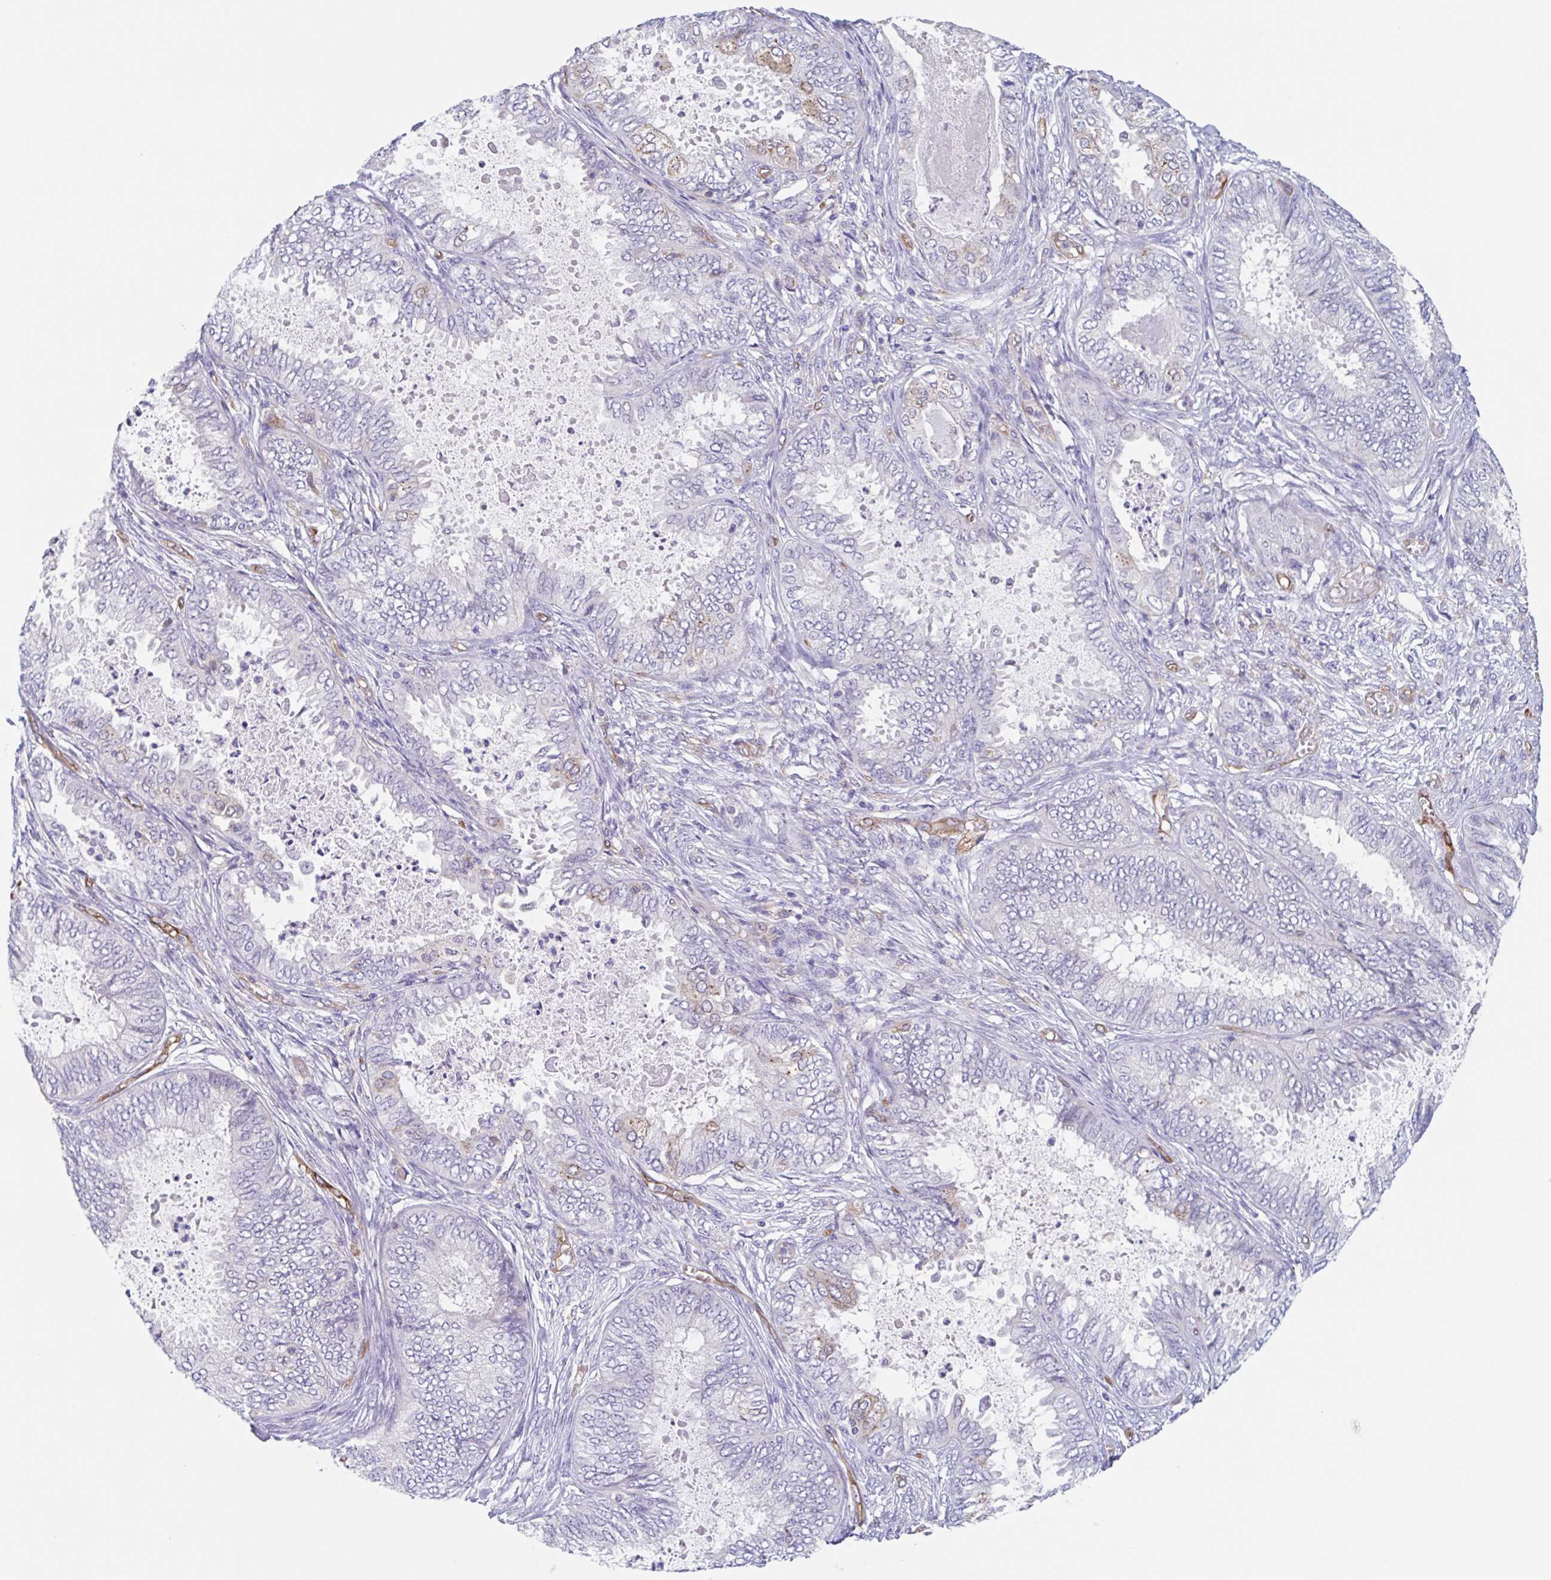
{"staining": {"intensity": "weak", "quantity": "<25%", "location": "cytoplasmic/membranous"}, "tissue": "ovarian cancer", "cell_type": "Tumor cells", "image_type": "cancer", "snomed": [{"axis": "morphology", "description": "Carcinoma, endometroid"}, {"axis": "topography", "description": "Ovary"}], "caption": "Immunohistochemistry (IHC) photomicrograph of neoplastic tissue: endometroid carcinoma (ovarian) stained with DAB (3,3'-diaminobenzidine) displays no significant protein positivity in tumor cells.", "gene": "EHD4", "patient": {"sex": "female", "age": 70}}